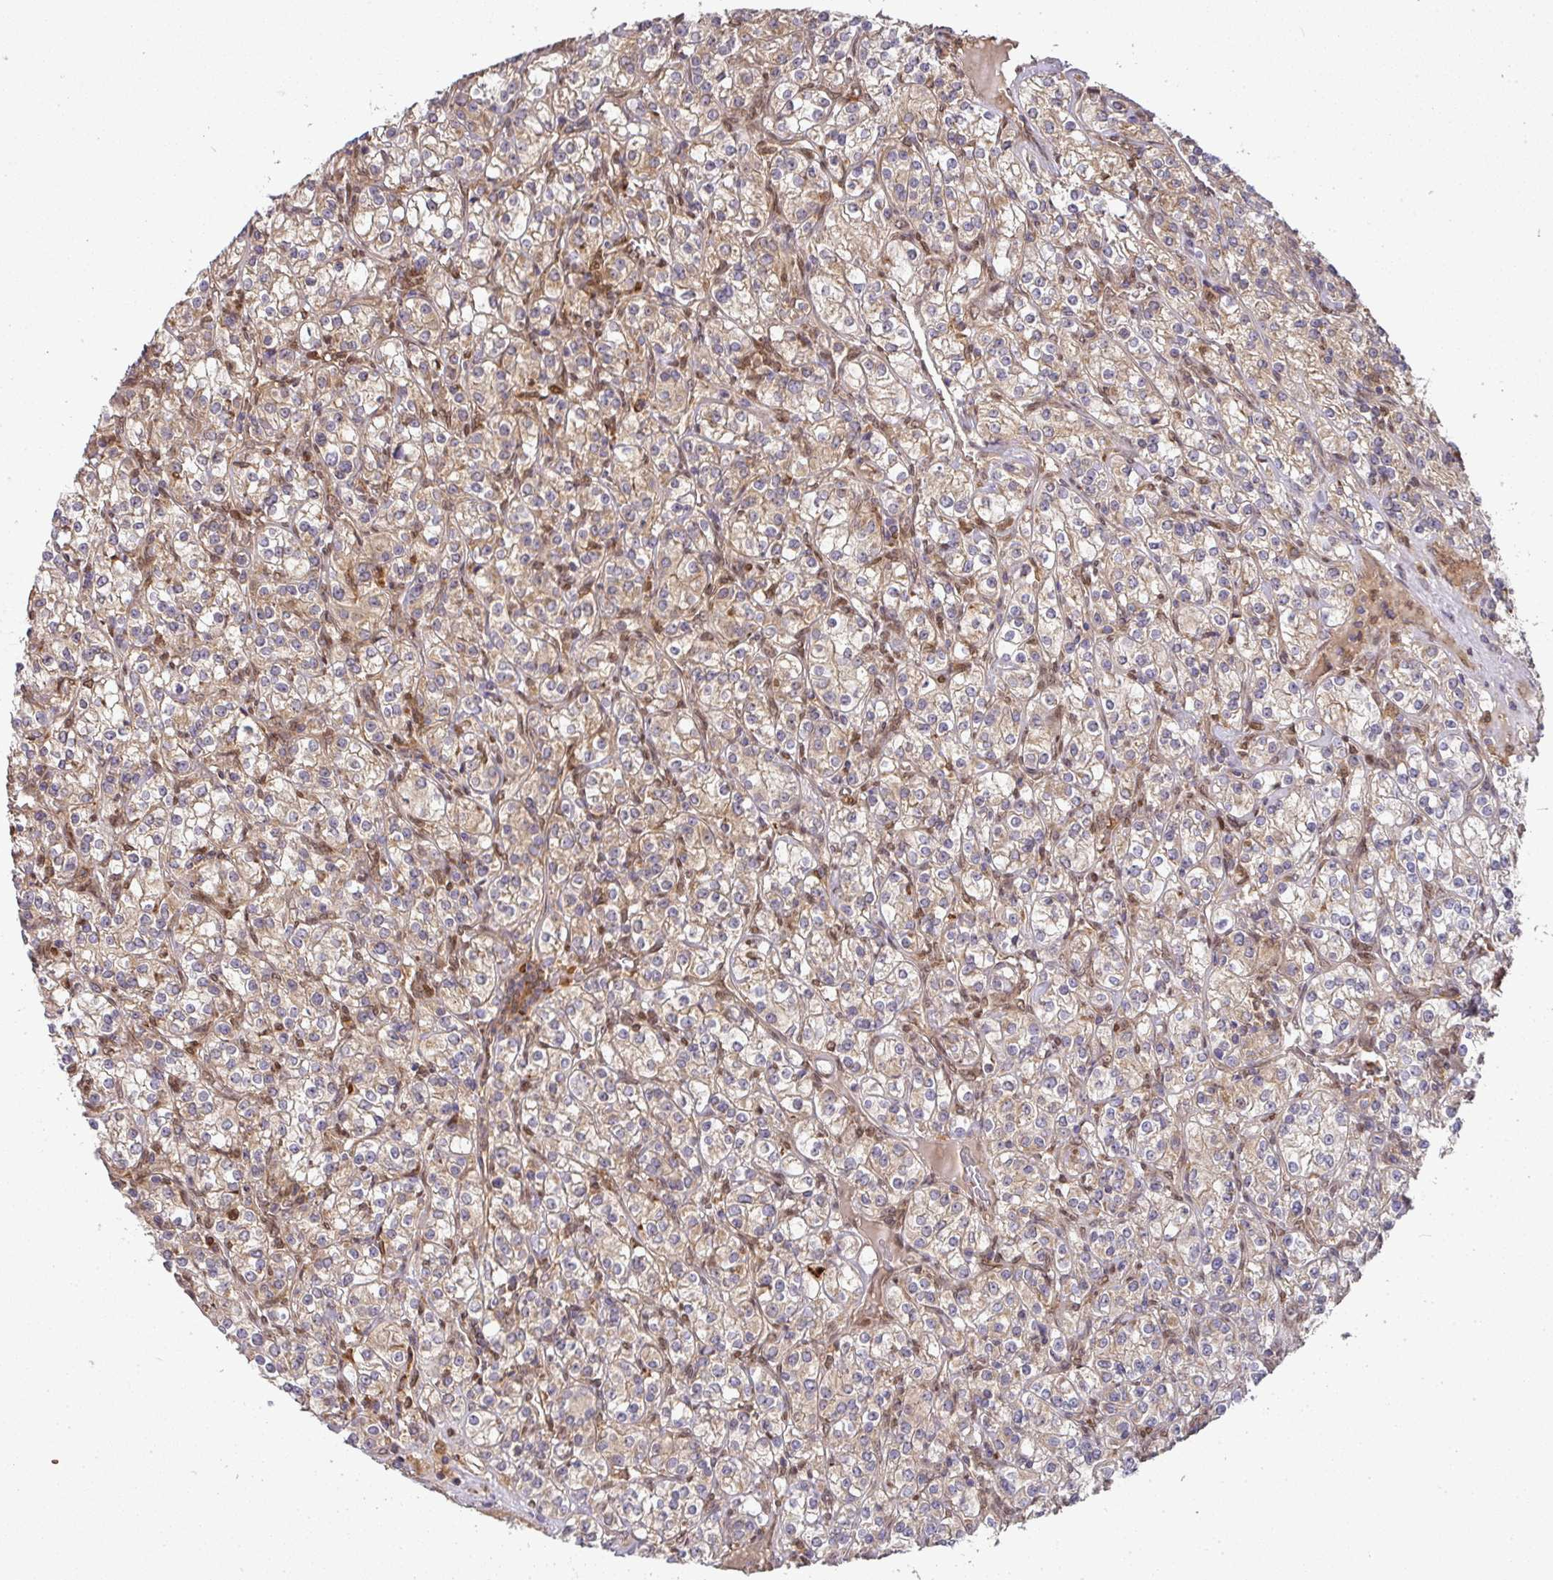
{"staining": {"intensity": "weak", "quantity": "<25%", "location": "cytoplasmic/membranous"}, "tissue": "renal cancer", "cell_type": "Tumor cells", "image_type": "cancer", "snomed": [{"axis": "morphology", "description": "Adenocarcinoma, NOS"}, {"axis": "topography", "description": "Kidney"}], "caption": "Photomicrograph shows no significant protein positivity in tumor cells of renal cancer (adenocarcinoma). (DAB immunohistochemistry (IHC) with hematoxylin counter stain).", "gene": "MALSU1", "patient": {"sex": "male", "age": 77}}